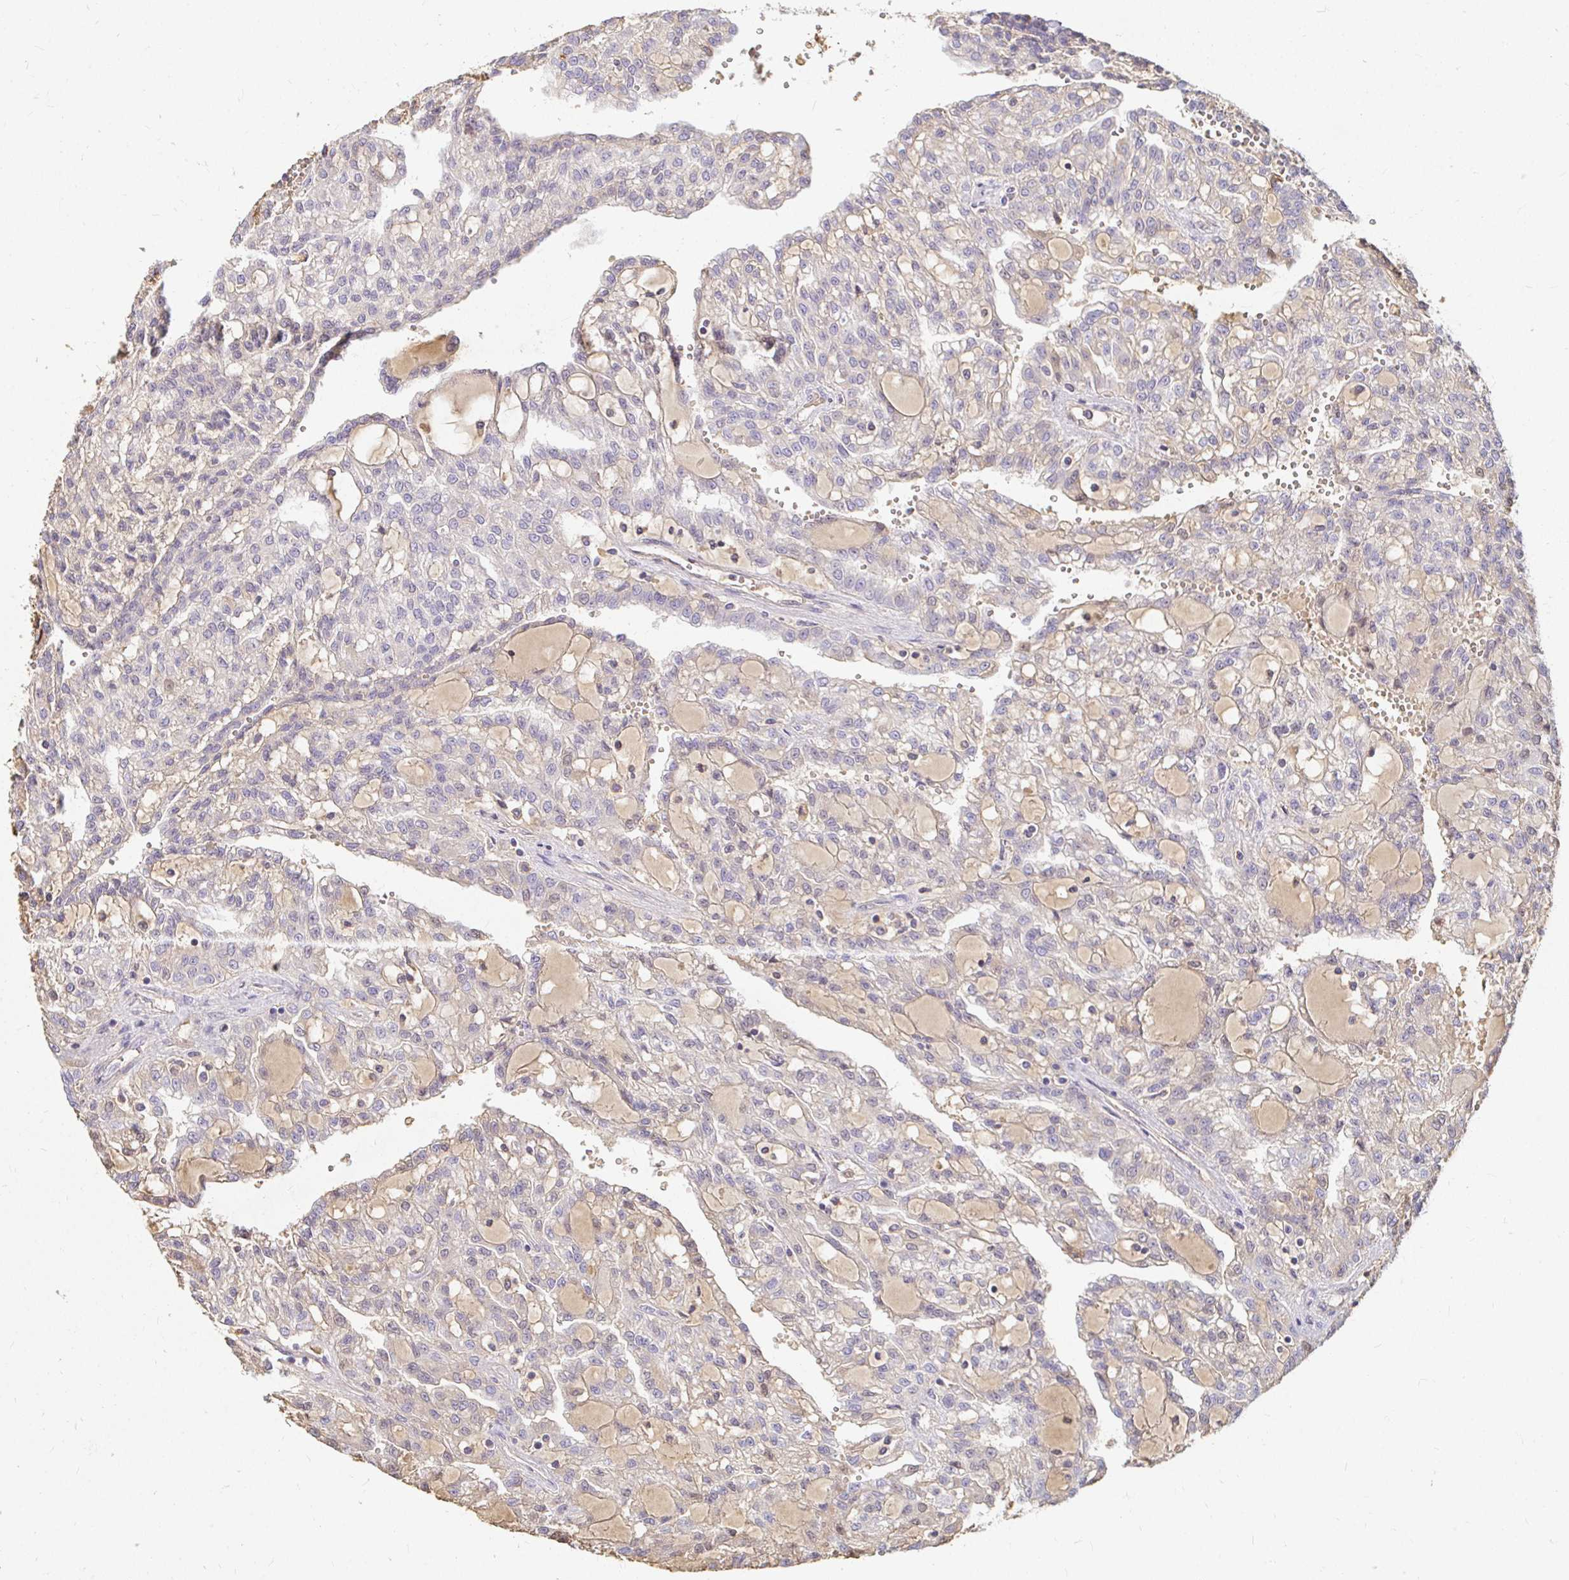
{"staining": {"intensity": "negative", "quantity": "none", "location": "none"}, "tissue": "renal cancer", "cell_type": "Tumor cells", "image_type": "cancer", "snomed": [{"axis": "morphology", "description": "Adenocarcinoma, NOS"}, {"axis": "topography", "description": "Kidney"}], "caption": "IHC image of human adenocarcinoma (renal) stained for a protein (brown), which reveals no expression in tumor cells.", "gene": "LOXL4", "patient": {"sex": "male", "age": 63}}